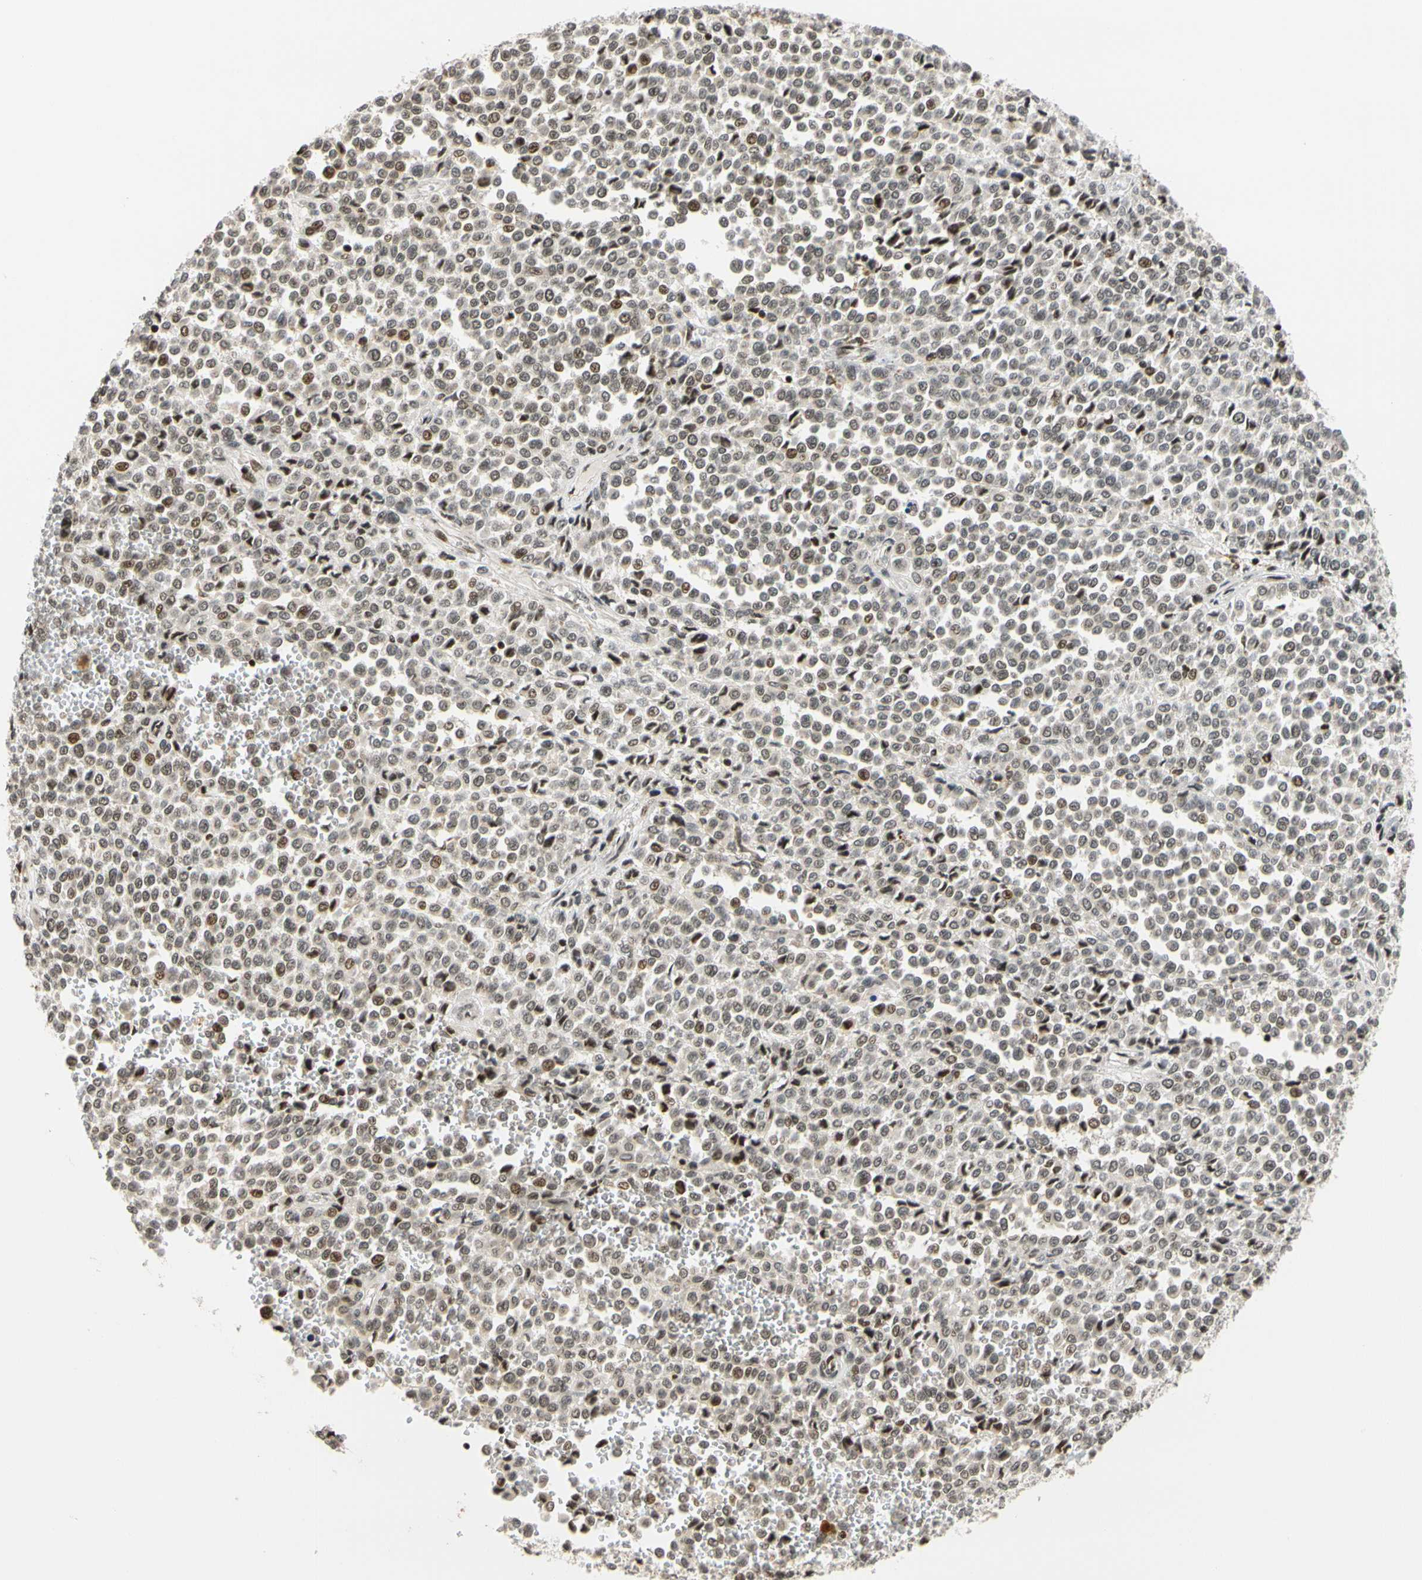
{"staining": {"intensity": "weak", "quantity": "25%-75%", "location": "nuclear"}, "tissue": "melanoma", "cell_type": "Tumor cells", "image_type": "cancer", "snomed": [{"axis": "morphology", "description": "Malignant melanoma, Metastatic site"}, {"axis": "topography", "description": "Pancreas"}], "caption": "Malignant melanoma (metastatic site) stained for a protein reveals weak nuclear positivity in tumor cells.", "gene": "CDK7", "patient": {"sex": "female", "age": 30}}